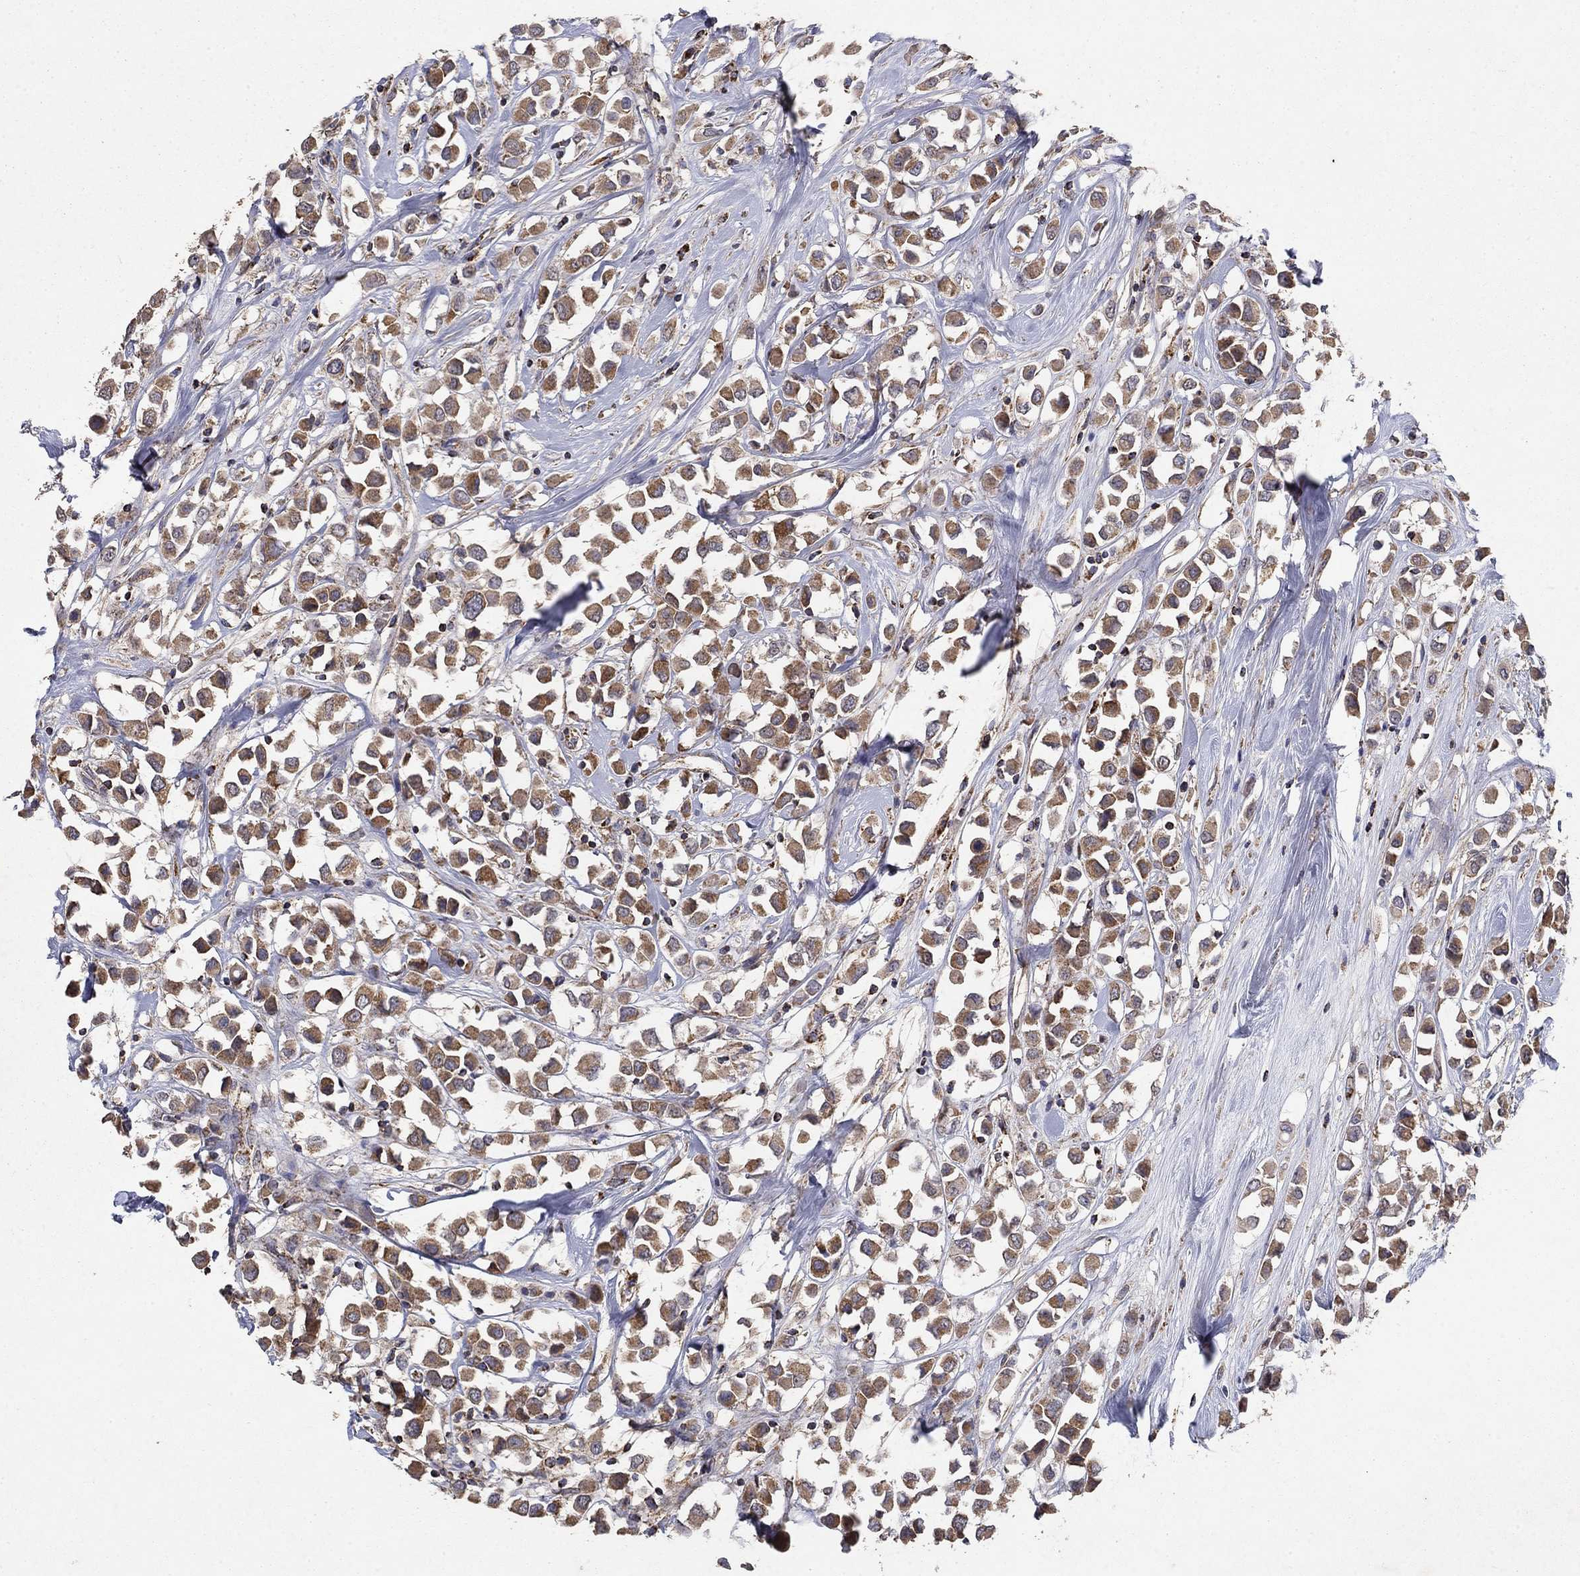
{"staining": {"intensity": "moderate", "quantity": ">75%", "location": "cytoplasmic/membranous"}, "tissue": "breast cancer", "cell_type": "Tumor cells", "image_type": "cancer", "snomed": [{"axis": "morphology", "description": "Duct carcinoma"}, {"axis": "topography", "description": "Breast"}], "caption": "Immunohistochemical staining of breast cancer exhibits medium levels of moderate cytoplasmic/membranous protein expression in about >75% of tumor cells. (IHC, brightfield microscopy, high magnification).", "gene": "GPSM1", "patient": {"sex": "female", "age": 61}}